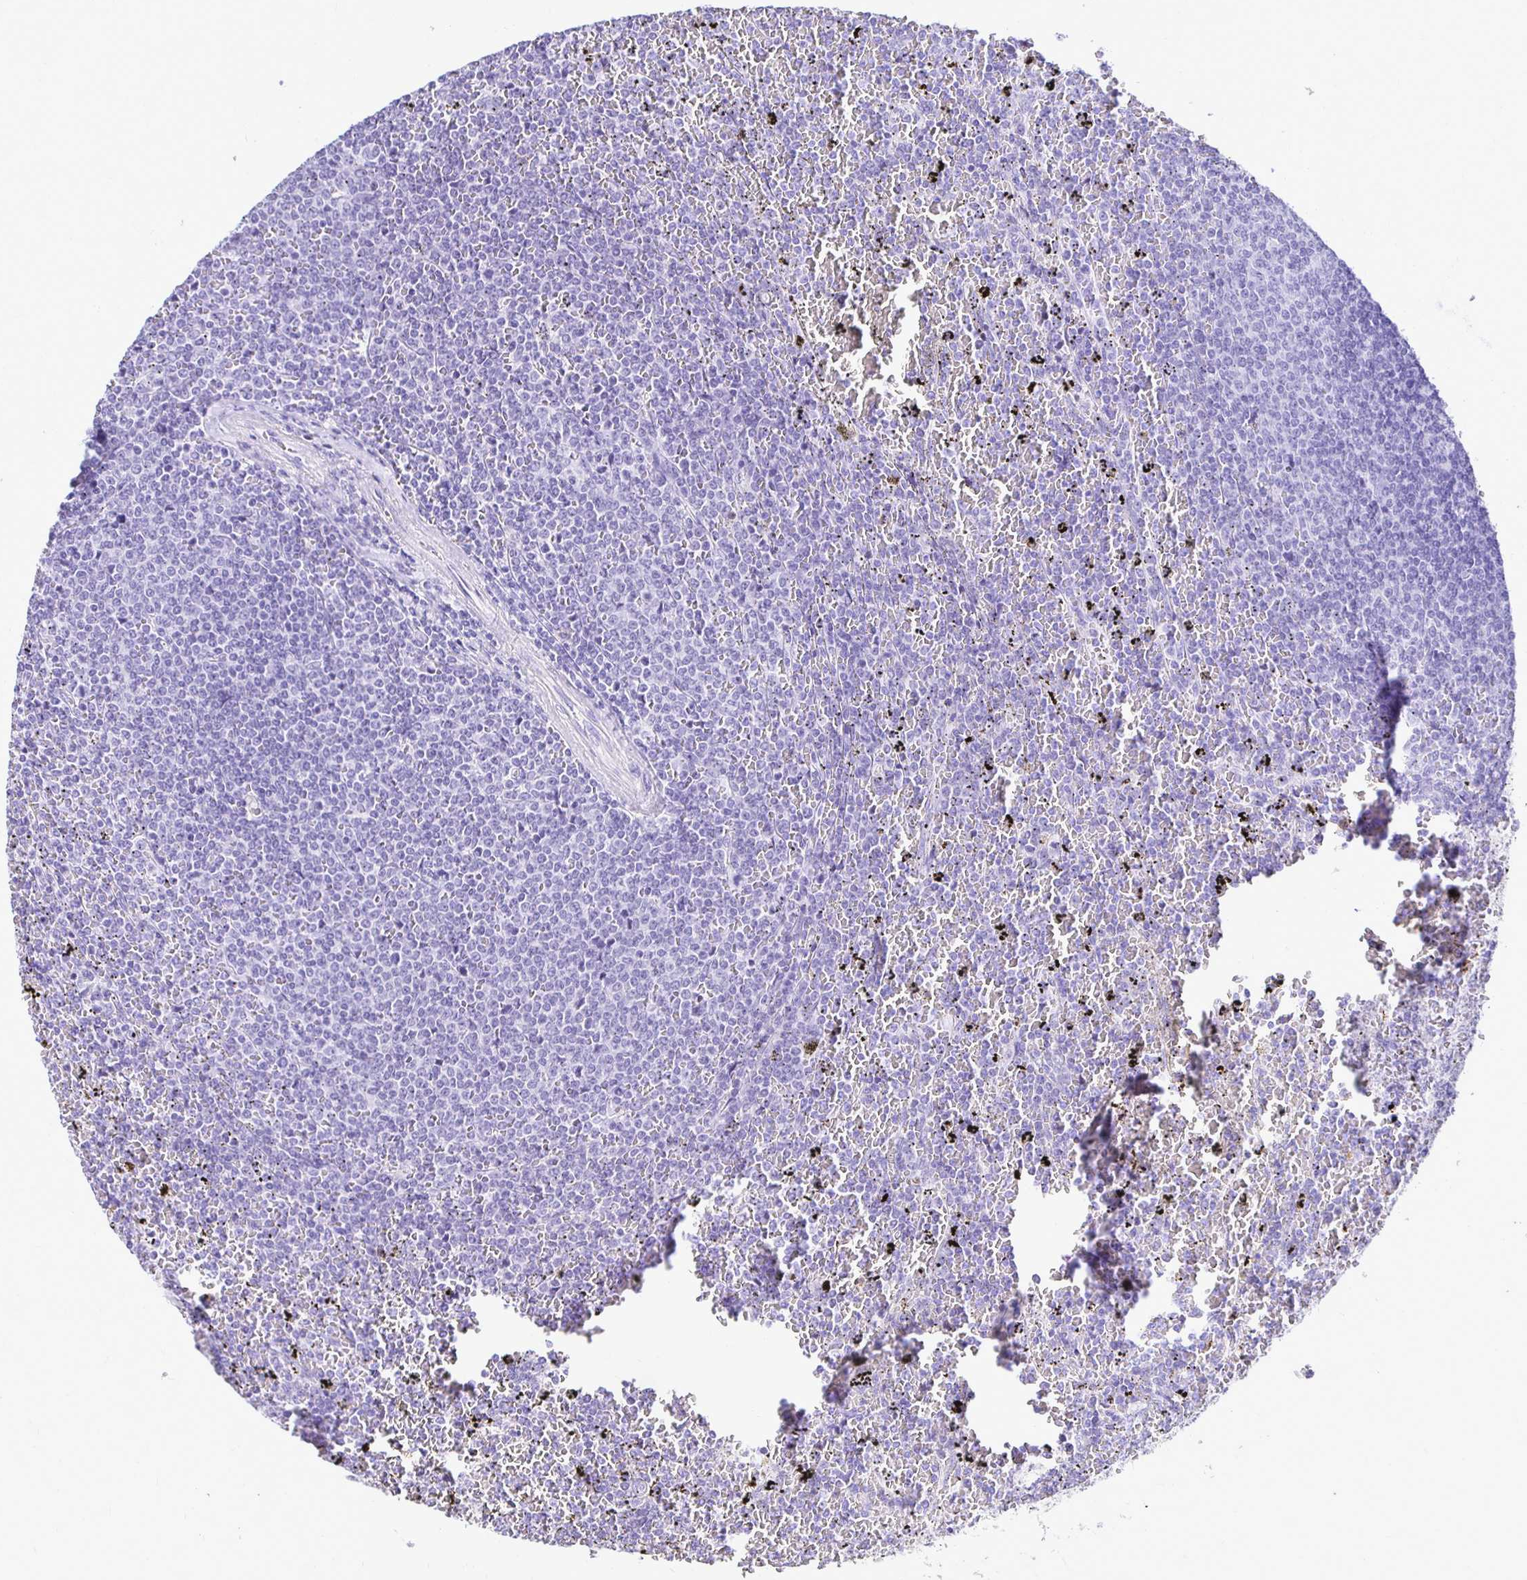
{"staining": {"intensity": "negative", "quantity": "none", "location": "none"}, "tissue": "lymphoma", "cell_type": "Tumor cells", "image_type": "cancer", "snomed": [{"axis": "morphology", "description": "Malignant lymphoma, non-Hodgkin's type, Low grade"}, {"axis": "topography", "description": "Spleen"}], "caption": "A high-resolution photomicrograph shows immunohistochemistry (IHC) staining of low-grade malignant lymphoma, non-Hodgkin's type, which demonstrates no significant positivity in tumor cells. (DAB immunohistochemistry (IHC) with hematoxylin counter stain).", "gene": "TAF1D", "patient": {"sex": "female", "age": 77}}